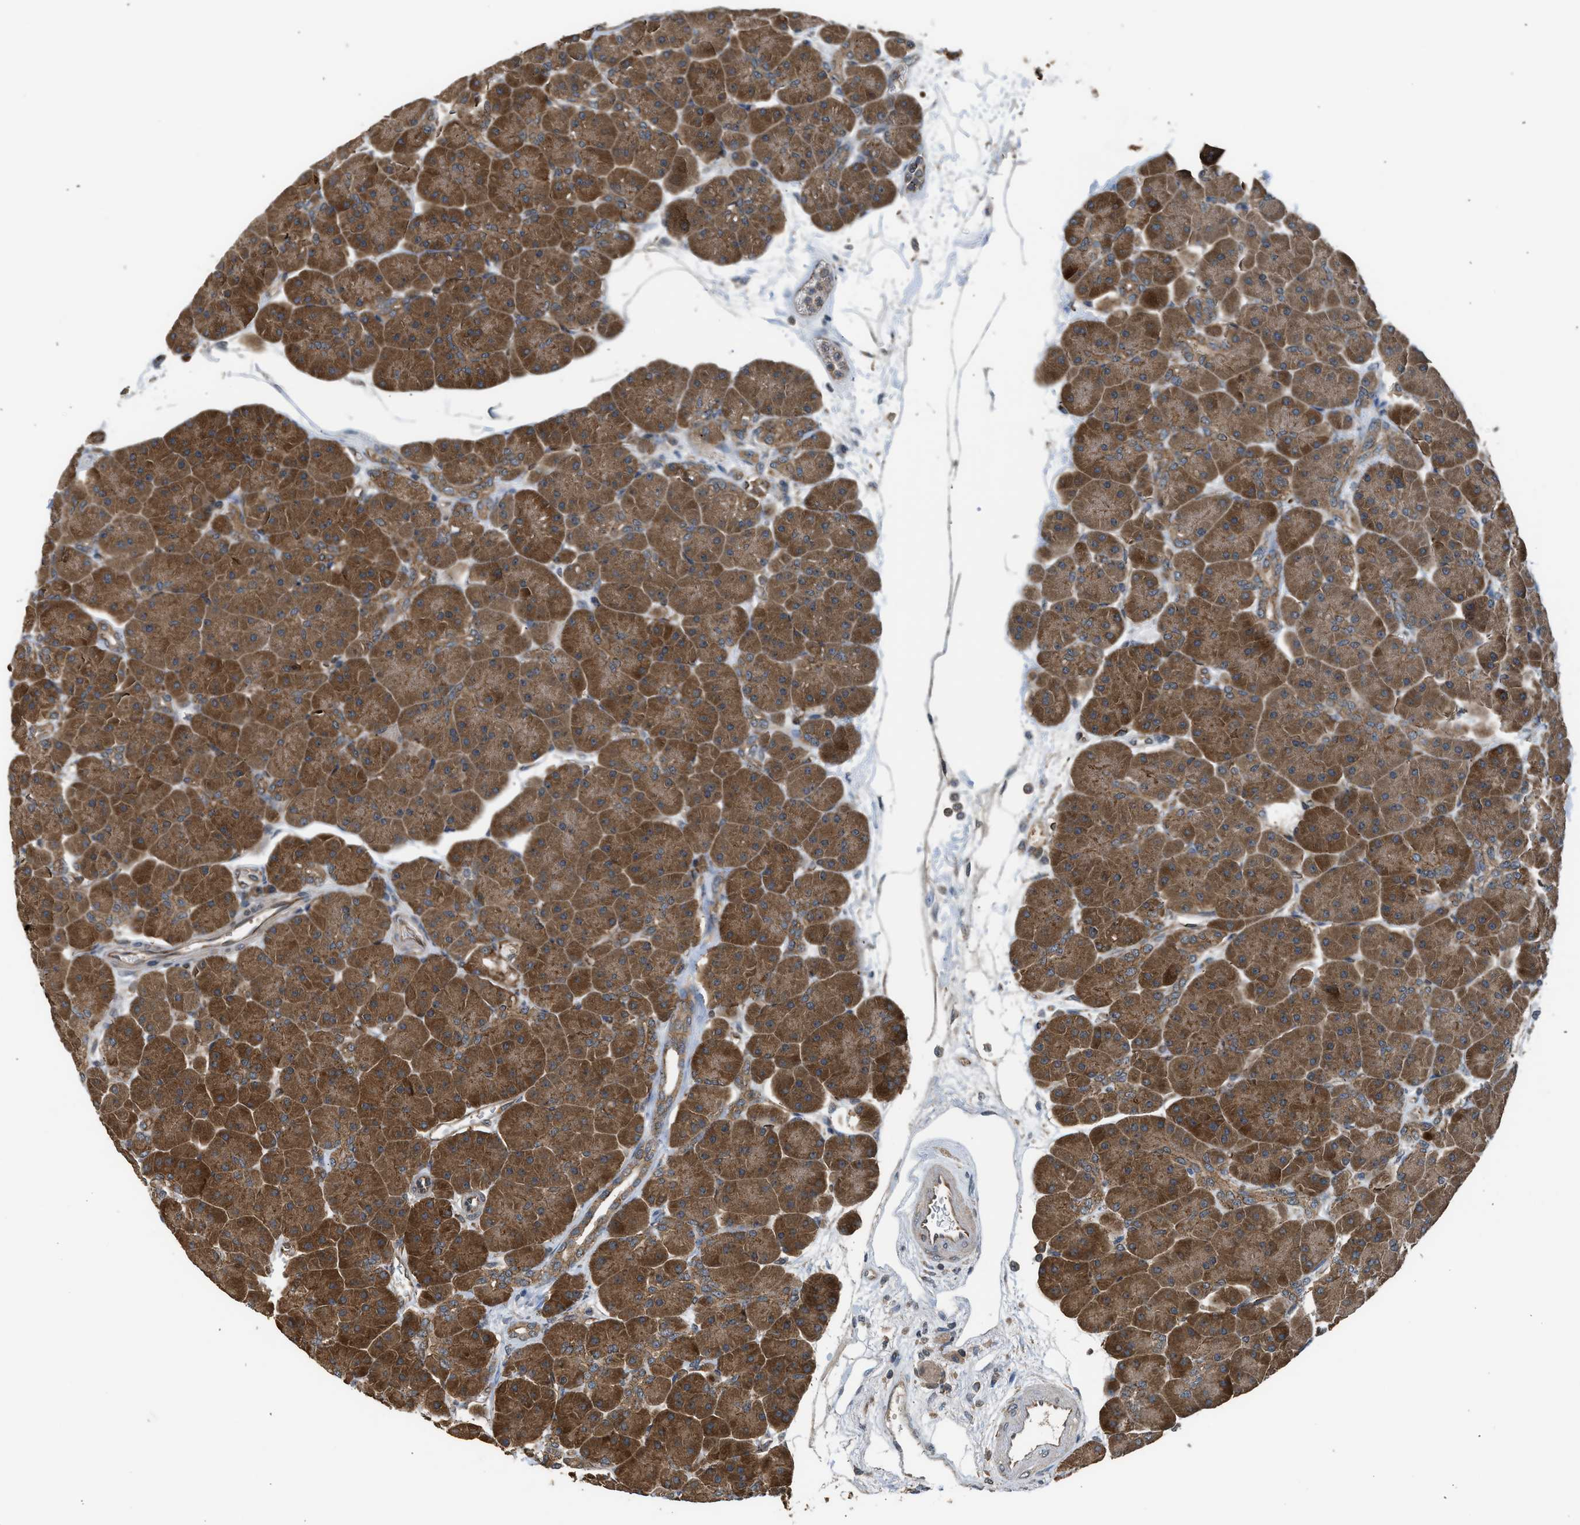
{"staining": {"intensity": "strong", "quantity": ">75%", "location": "cytoplasmic/membranous"}, "tissue": "pancreas", "cell_type": "Exocrine glandular cells", "image_type": "normal", "snomed": [{"axis": "morphology", "description": "Normal tissue, NOS"}, {"axis": "topography", "description": "Pancreas"}], "caption": "The micrograph demonstrates staining of unremarkable pancreas, revealing strong cytoplasmic/membranous protein expression (brown color) within exocrine glandular cells. Nuclei are stained in blue.", "gene": "HIP1R", "patient": {"sex": "male", "age": 66}}